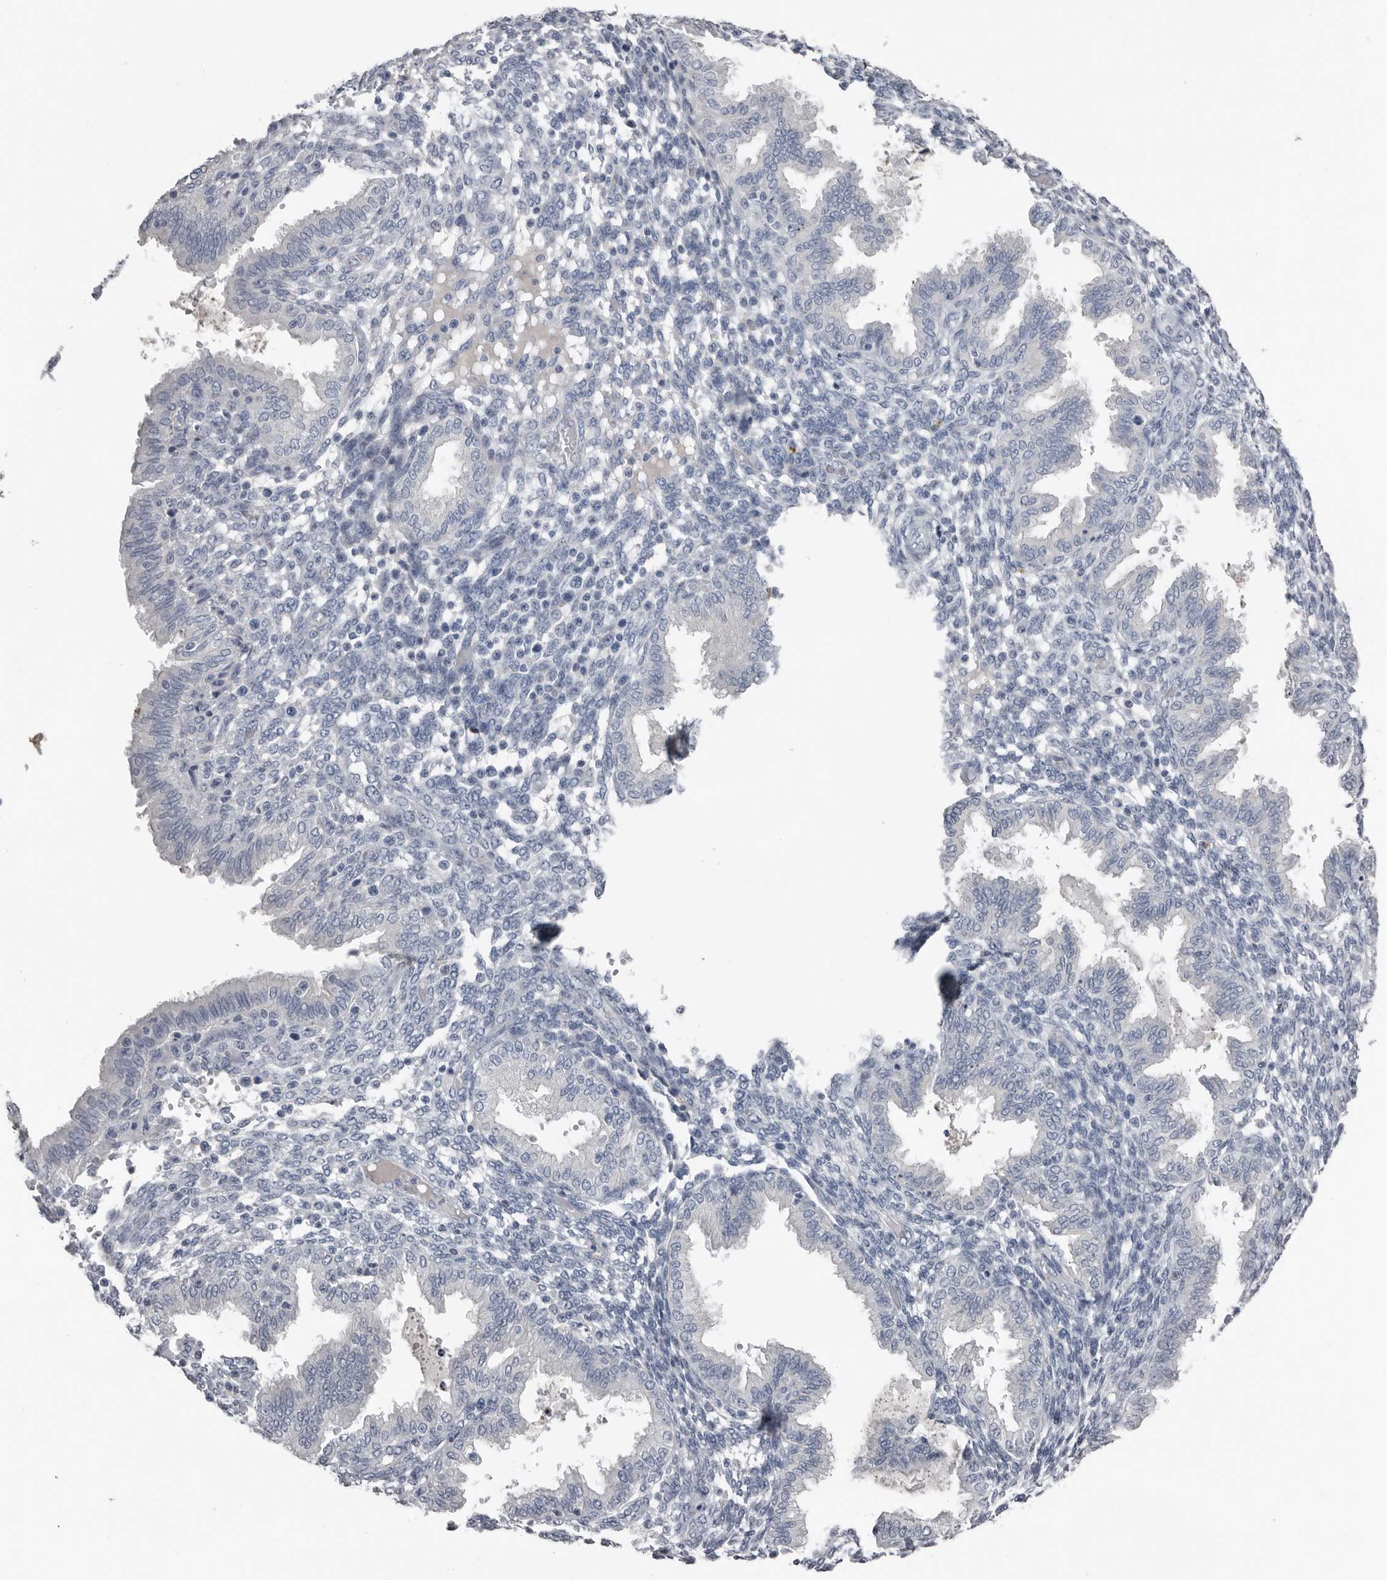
{"staining": {"intensity": "negative", "quantity": "none", "location": "none"}, "tissue": "endometrium", "cell_type": "Cells in endometrial stroma", "image_type": "normal", "snomed": [{"axis": "morphology", "description": "Normal tissue, NOS"}, {"axis": "topography", "description": "Endometrium"}], "caption": "Immunohistochemistry of normal endometrium shows no expression in cells in endometrial stroma.", "gene": "FABP7", "patient": {"sex": "female", "age": 33}}